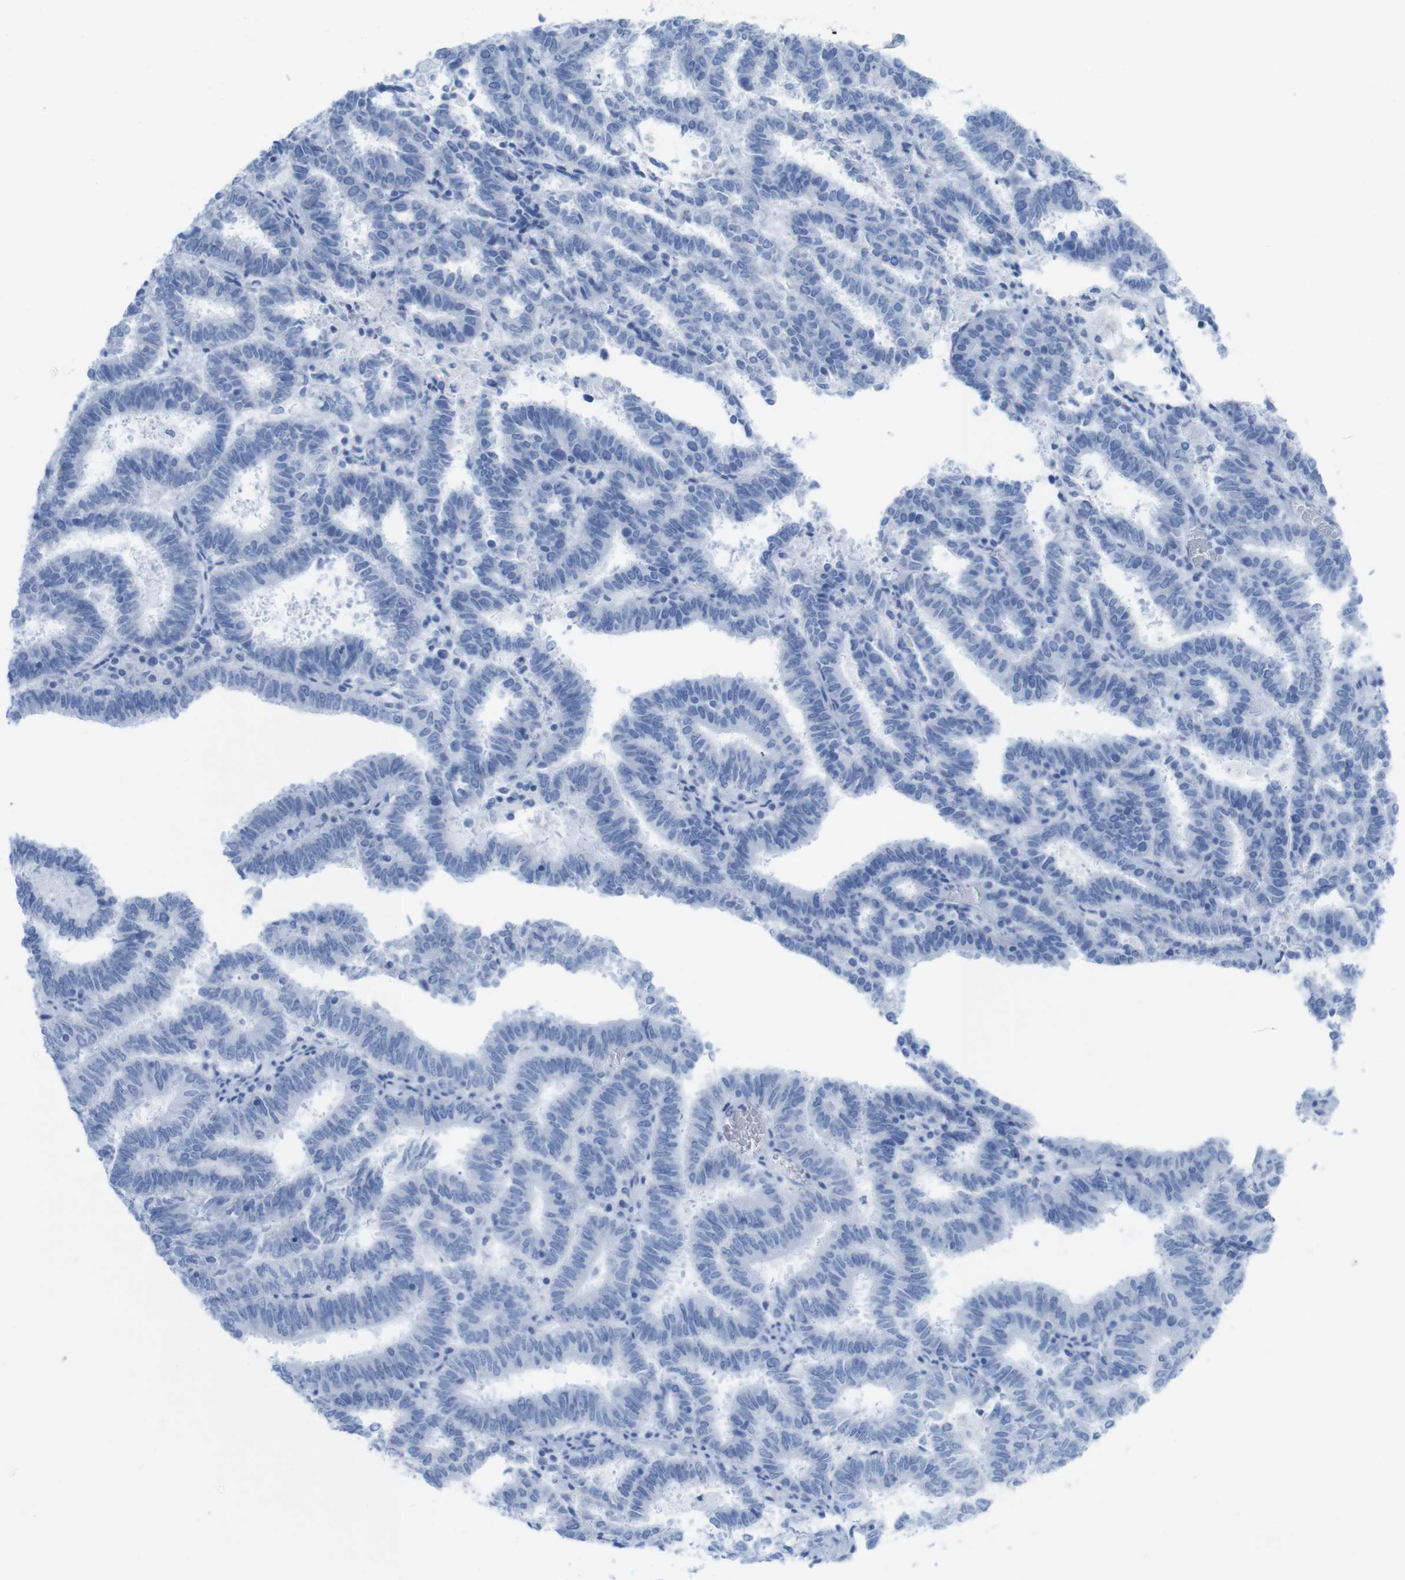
{"staining": {"intensity": "negative", "quantity": "none", "location": "none"}, "tissue": "endometrial cancer", "cell_type": "Tumor cells", "image_type": "cancer", "snomed": [{"axis": "morphology", "description": "Adenocarcinoma, NOS"}, {"axis": "topography", "description": "Uterus"}], "caption": "Immunohistochemical staining of human endometrial cancer (adenocarcinoma) shows no significant staining in tumor cells.", "gene": "MYH7", "patient": {"sex": "female", "age": 83}}